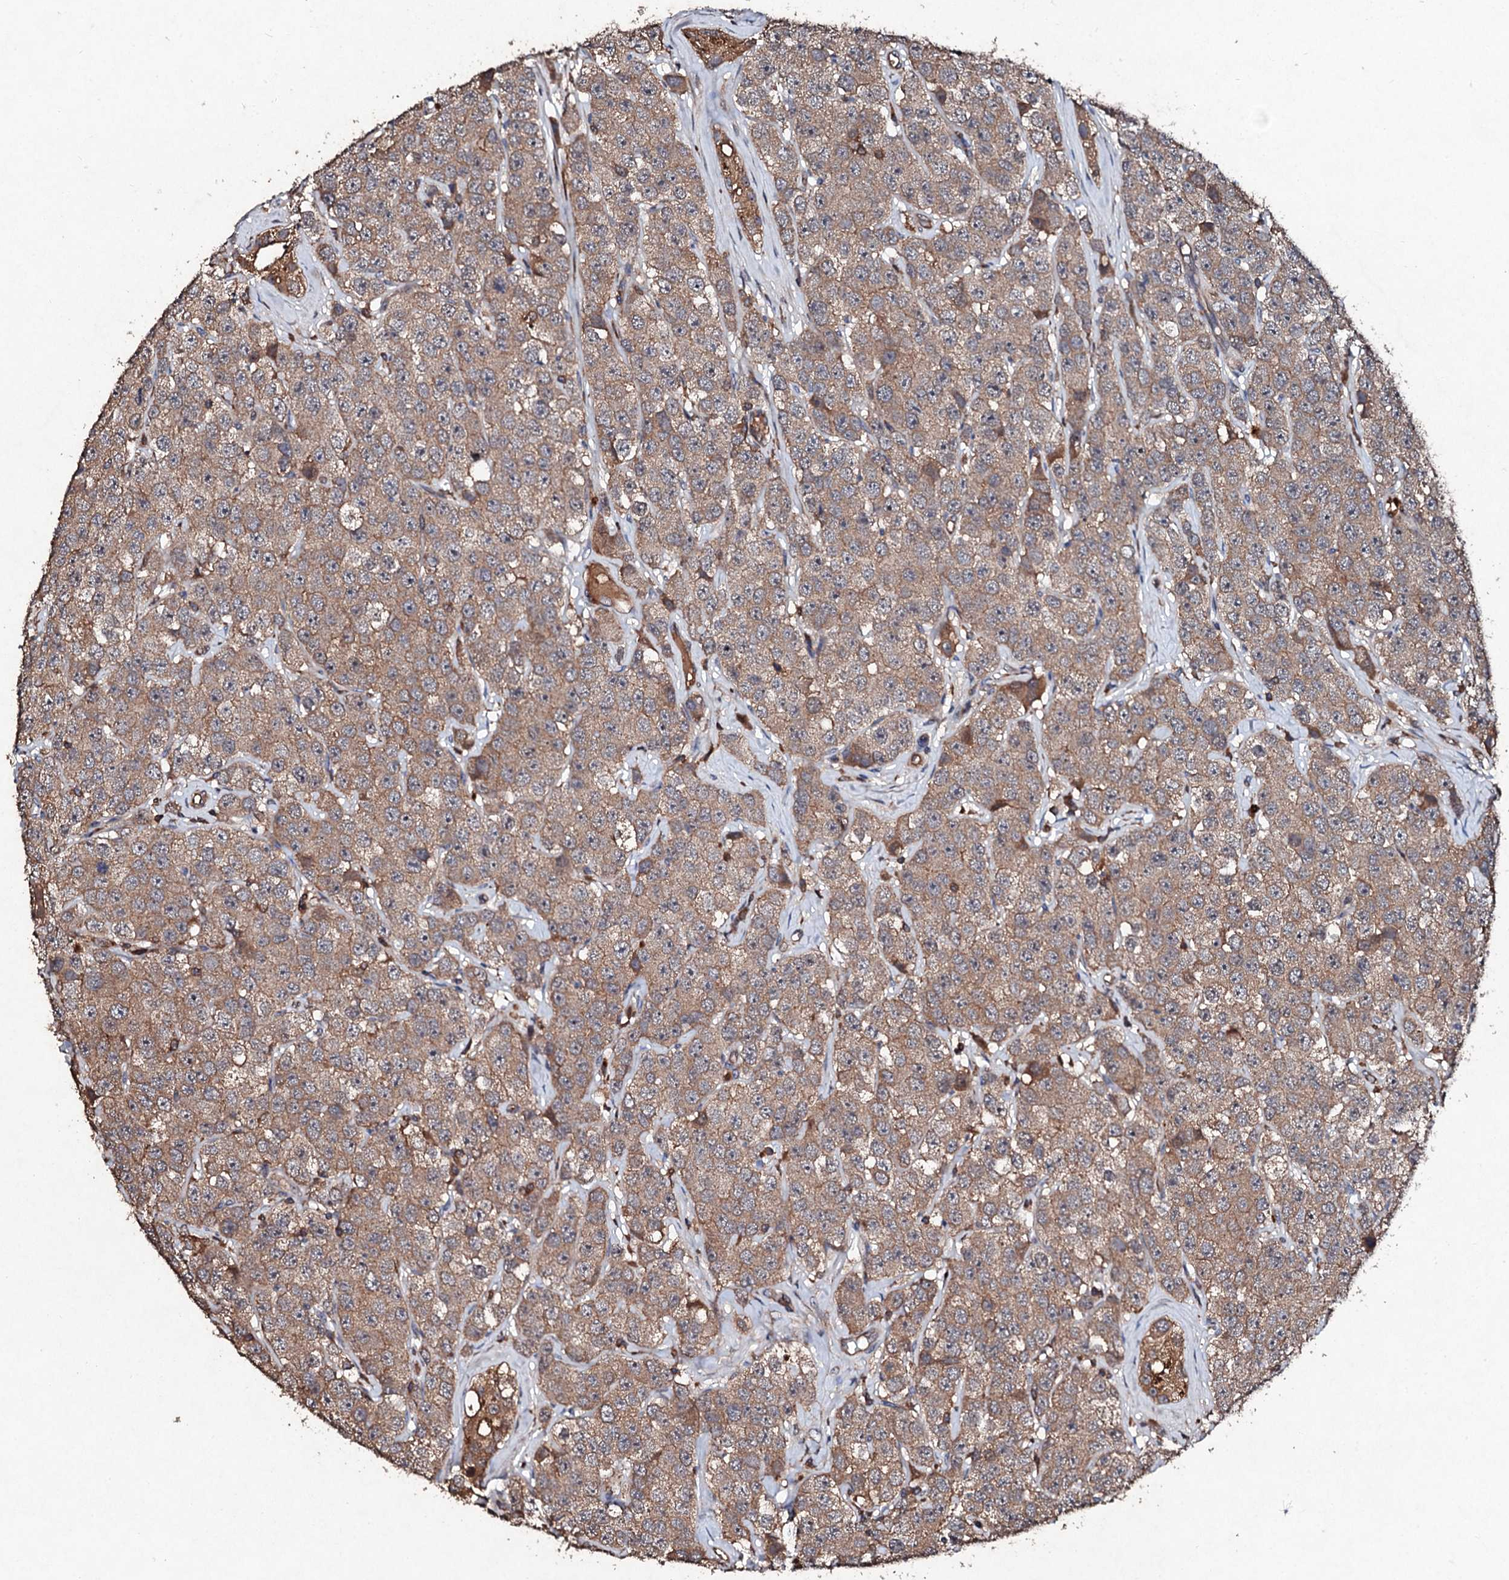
{"staining": {"intensity": "moderate", "quantity": ">75%", "location": "cytoplasmic/membranous"}, "tissue": "testis cancer", "cell_type": "Tumor cells", "image_type": "cancer", "snomed": [{"axis": "morphology", "description": "Seminoma, NOS"}, {"axis": "topography", "description": "Testis"}], "caption": "Immunohistochemical staining of human testis seminoma reveals moderate cytoplasmic/membranous protein staining in approximately >75% of tumor cells.", "gene": "KERA", "patient": {"sex": "male", "age": 28}}